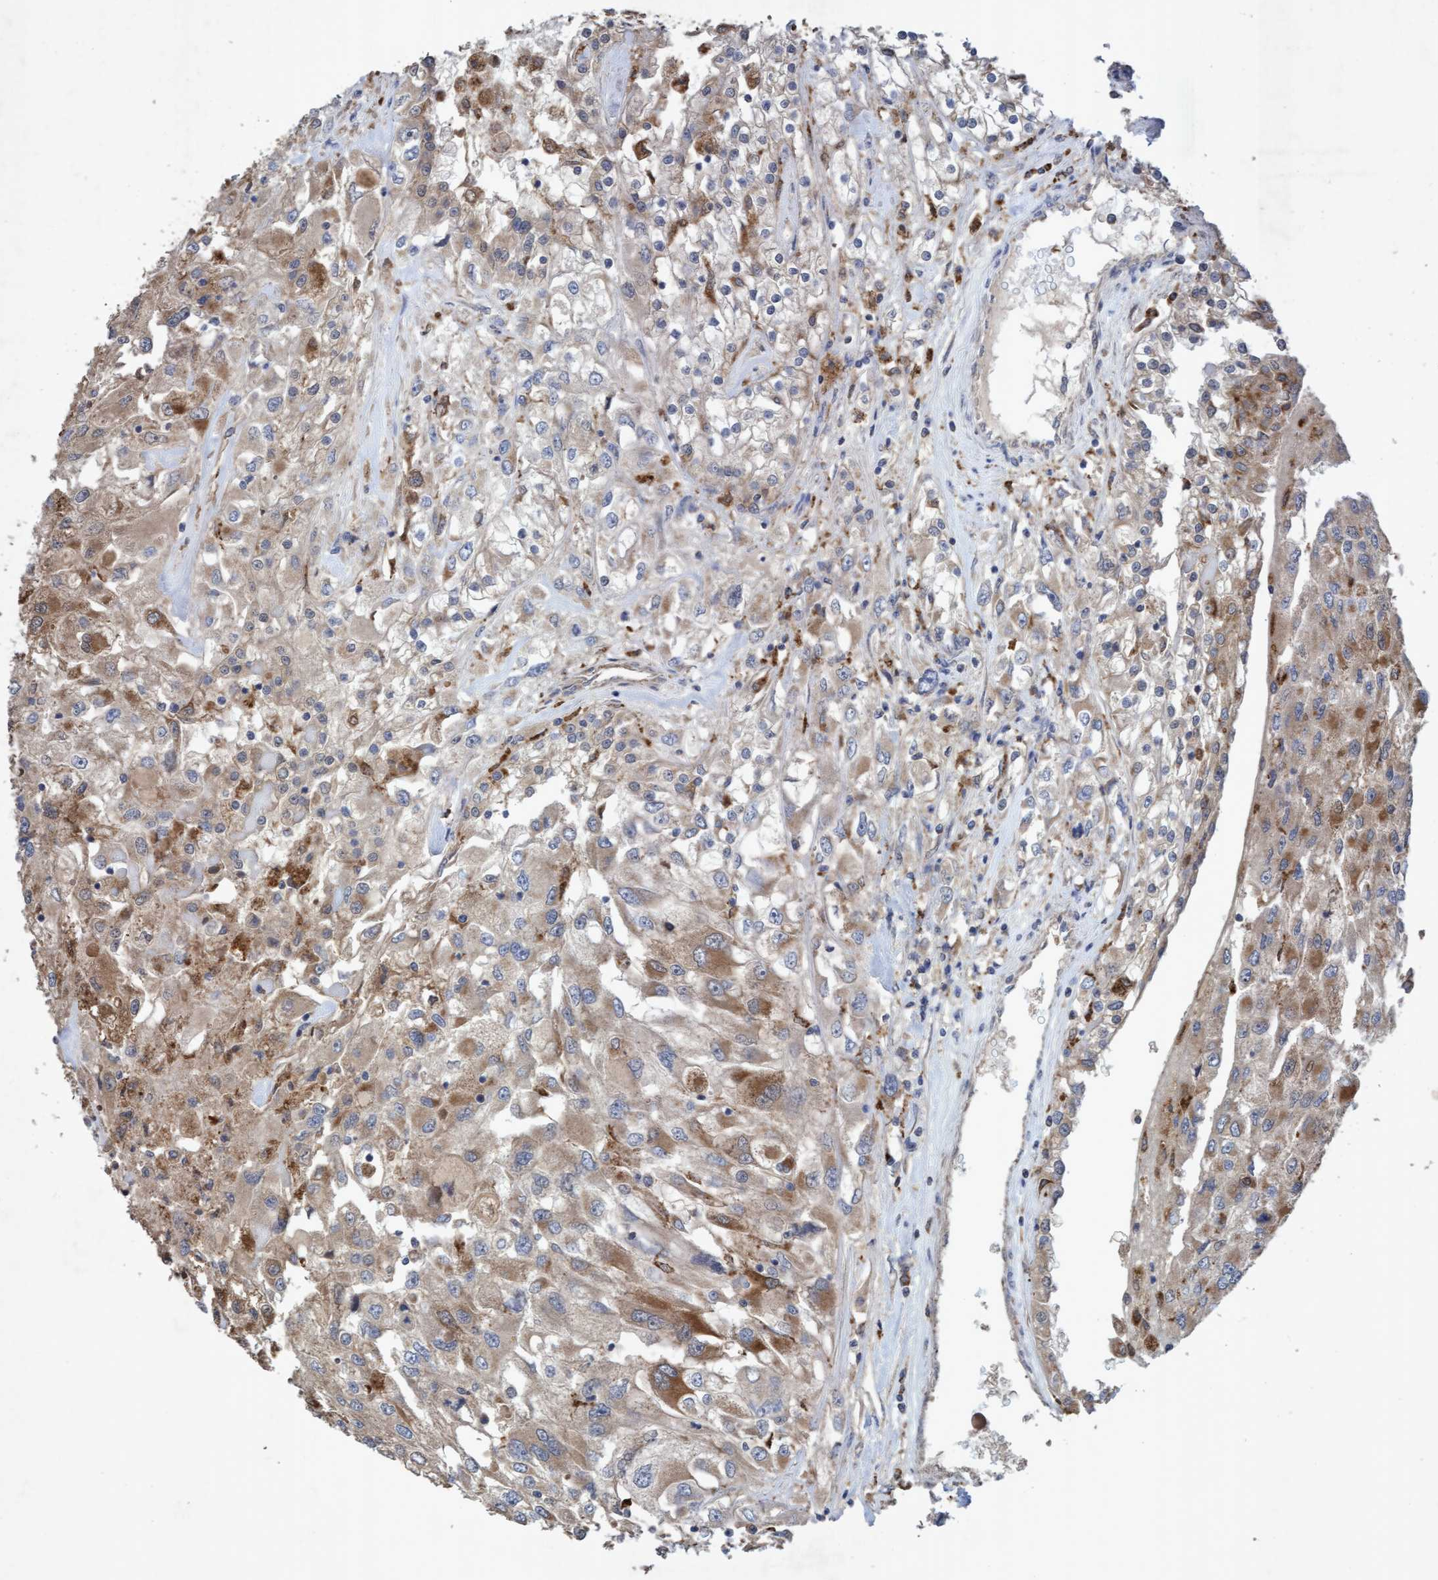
{"staining": {"intensity": "moderate", "quantity": ">75%", "location": "cytoplasmic/membranous"}, "tissue": "renal cancer", "cell_type": "Tumor cells", "image_type": "cancer", "snomed": [{"axis": "morphology", "description": "Adenocarcinoma, NOS"}, {"axis": "topography", "description": "Kidney"}], "caption": "This is a micrograph of immunohistochemistry (IHC) staining of renal adenocarcinoma, which shows moderate expression in the cytoplasmic/membranous of tumor cells.", "gene": "ATPAF2", "patient": {"sex": "female", "age": 52}}